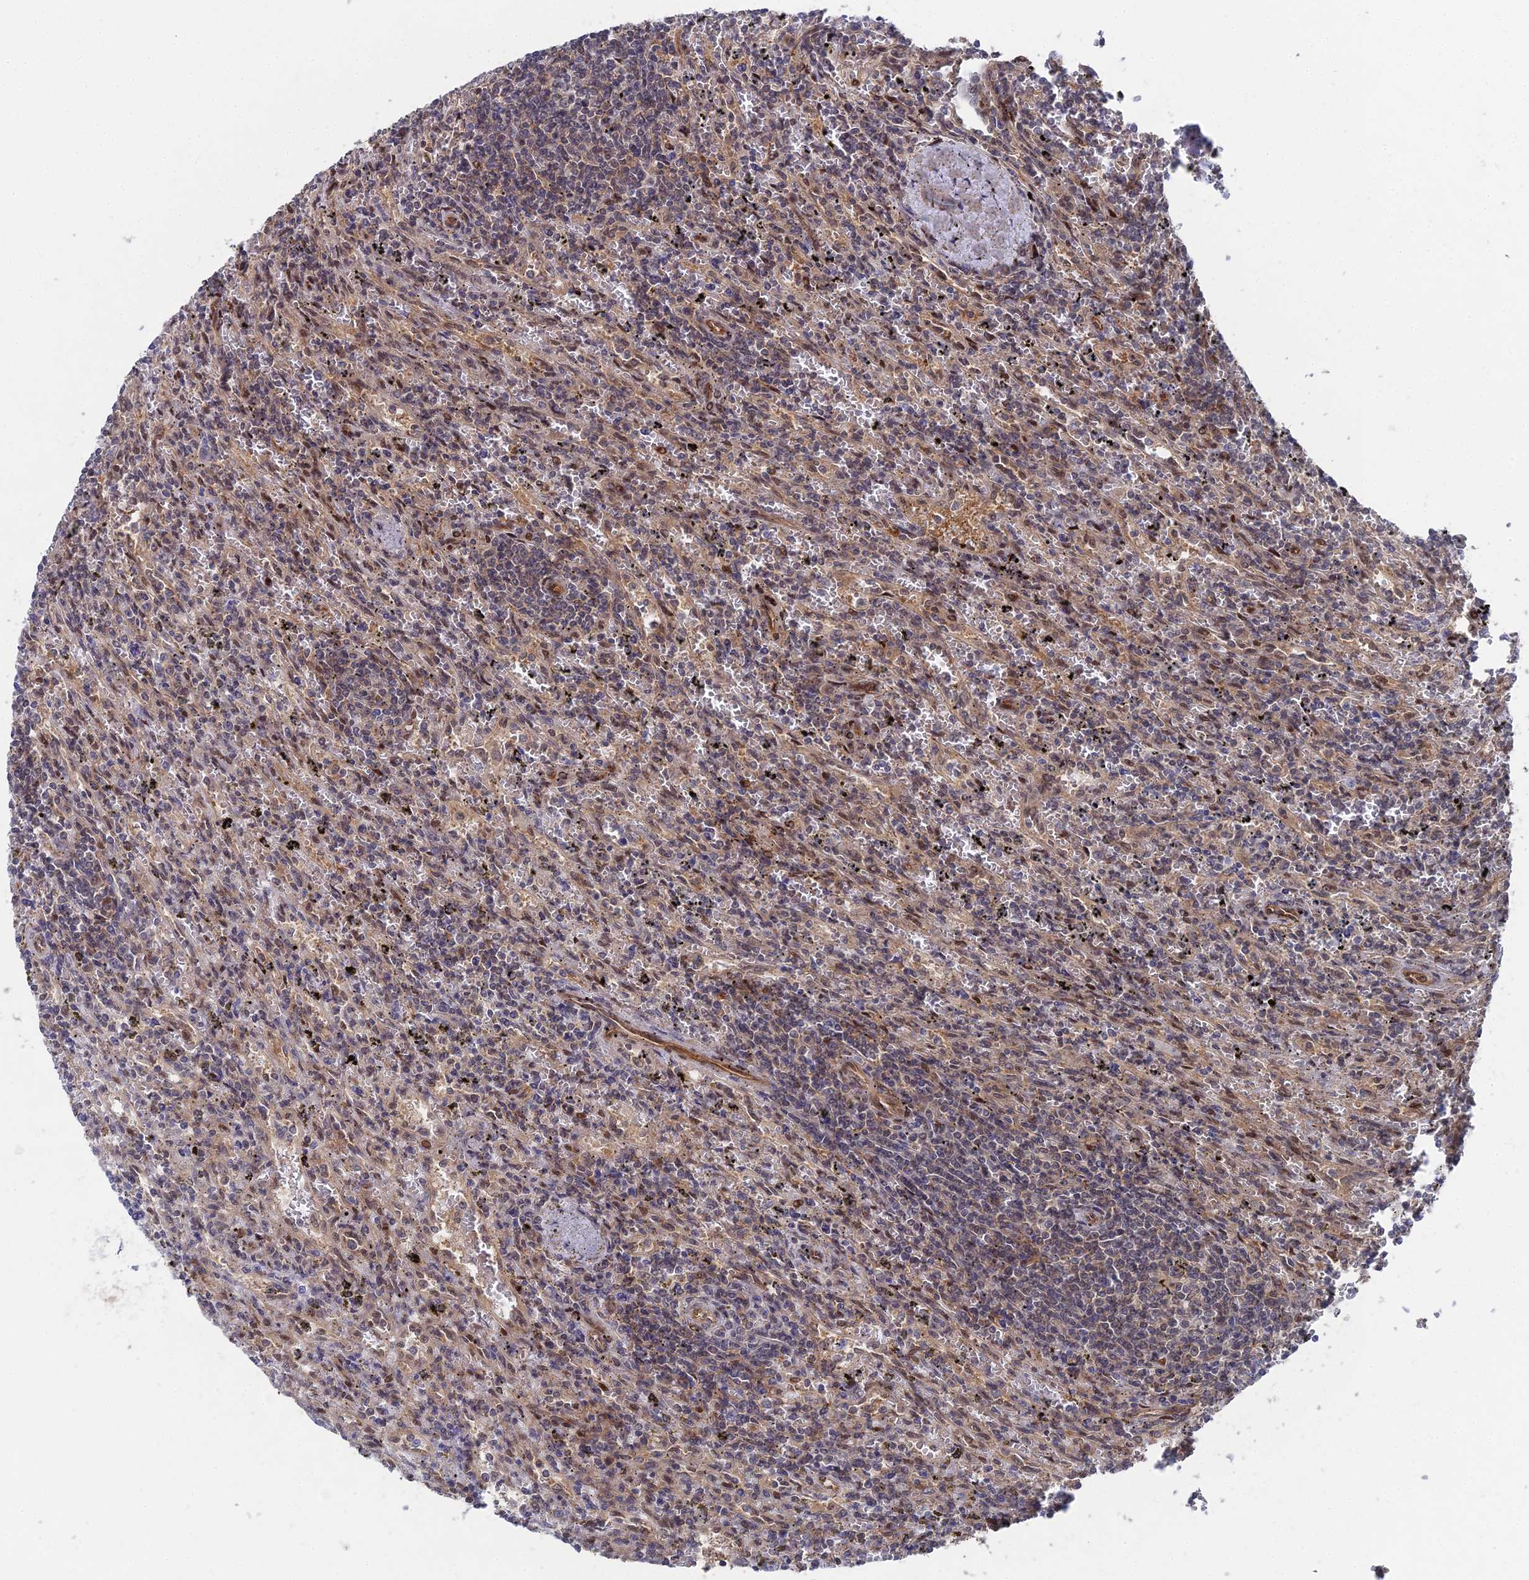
{"staining": {"intensity": "weak", "quantity": "<25%", "location": "cytoplasmic/membranous"}, "tissue": "lymphoma", "cell_type": "Tumor cells", "image_type": "cancer", "snomed": [{"axis": "morphology", "description": "Malignant lymphoma, non-Hodgkin's type, Low grade"}, {"axis": "topography", "description": "Spleen"}], "caption": "Lymphoma stained for a protein using immunohistochemistry (IHC) displays no positivity tumor cells.", "gene": "UNC5D", "patient": {"sex": "male", "age": 76}}